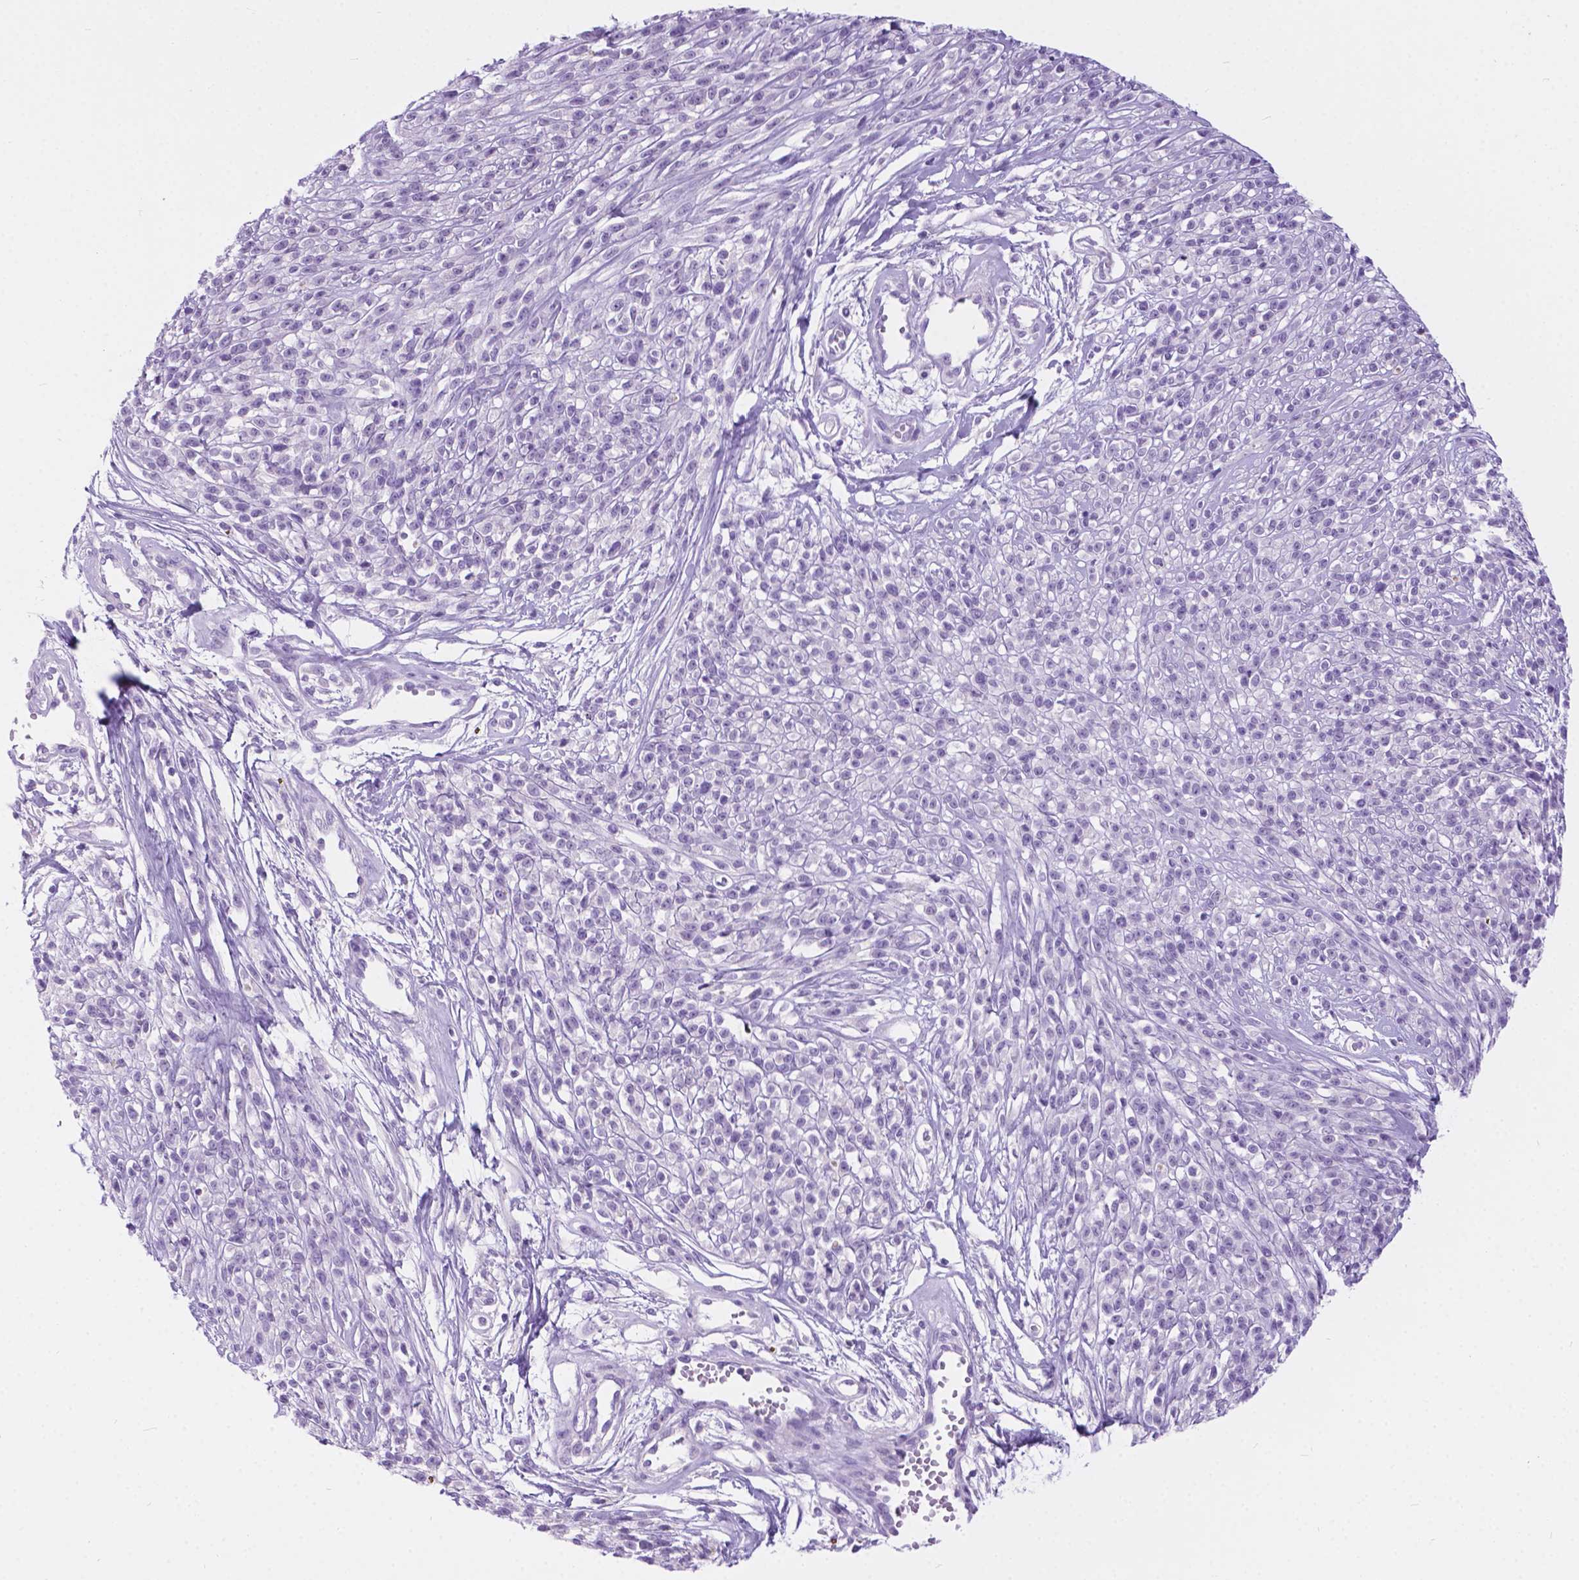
{"staining": {"intensity": "negative", "quantity": "none", "location": "none"}, "tissue": "melanoma", "cell_type": "Tumor cells", "image_type": "cancer", "snomed": [{"axis": "morphology", "description": "Malignant melanoma, NOS"}, {"axis": "topography", "description": "Skin"}, {"axis": "topography", "description": "Skin of trunk"}], "caption": "Human melanoma stained for a protein using immunohistochemistry demonstrates no staining in tumor cells.", "gene": "ARMS2", "patient": {"sex": "male", "age": 74}}